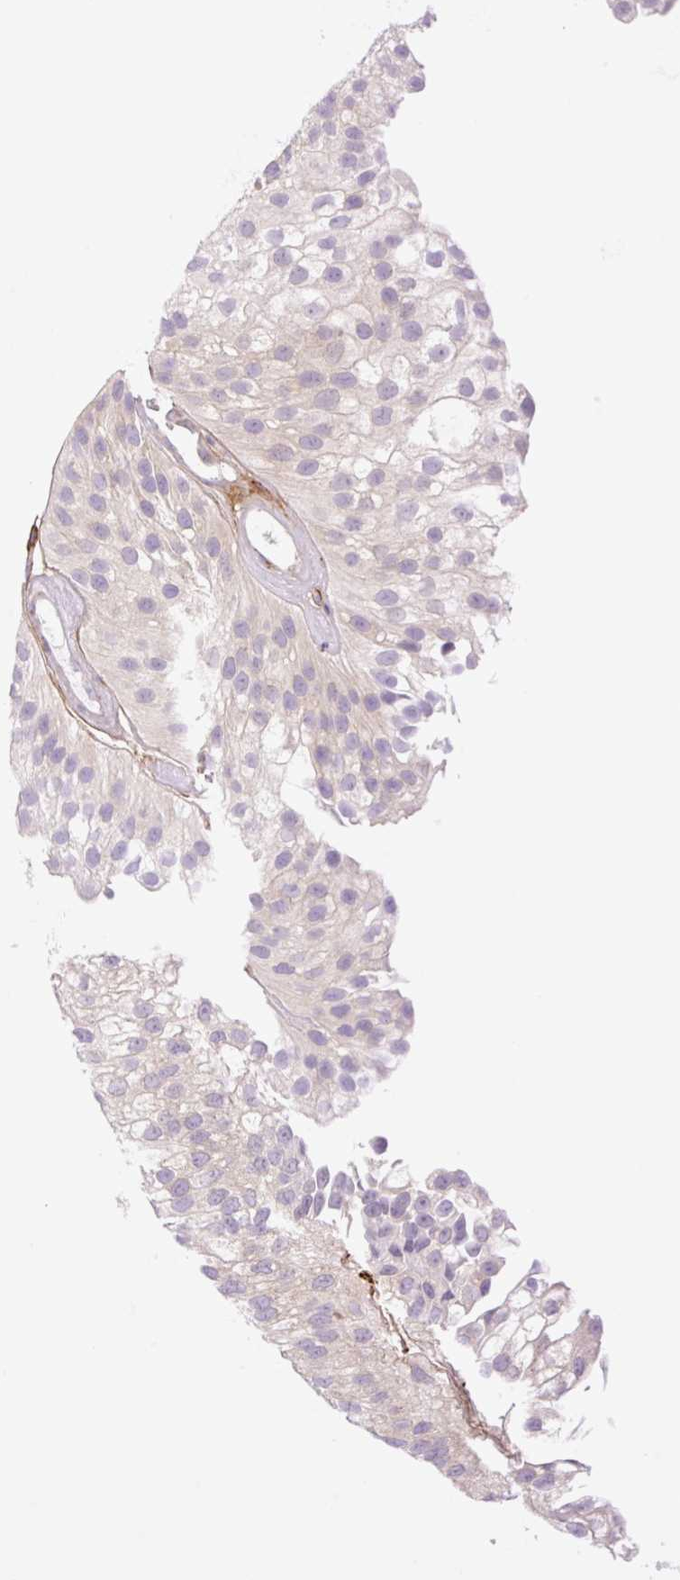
{"staining": {"intensity": "weak", "quantity": "25%-75%", "location": "cytoplasmic/membranous"}, "tissue": "urothelial cancer", "cell_type": "Tumor cells", "image_type": "cancer", "snomed": [{"axis": "morphology", "description": "Urothelial carcinoma, NOS"}, {"axis": "topography", "description": "Urinary bladder"}], "caption": "Immunohistochemical staining of human urothelial cancer shows low levels of weak cytoplasmic/membranous staining in approximately 25%-75% of tumor cells.", "gene": "COL5A1", "patient": {"sex": "male", "age": 87}}